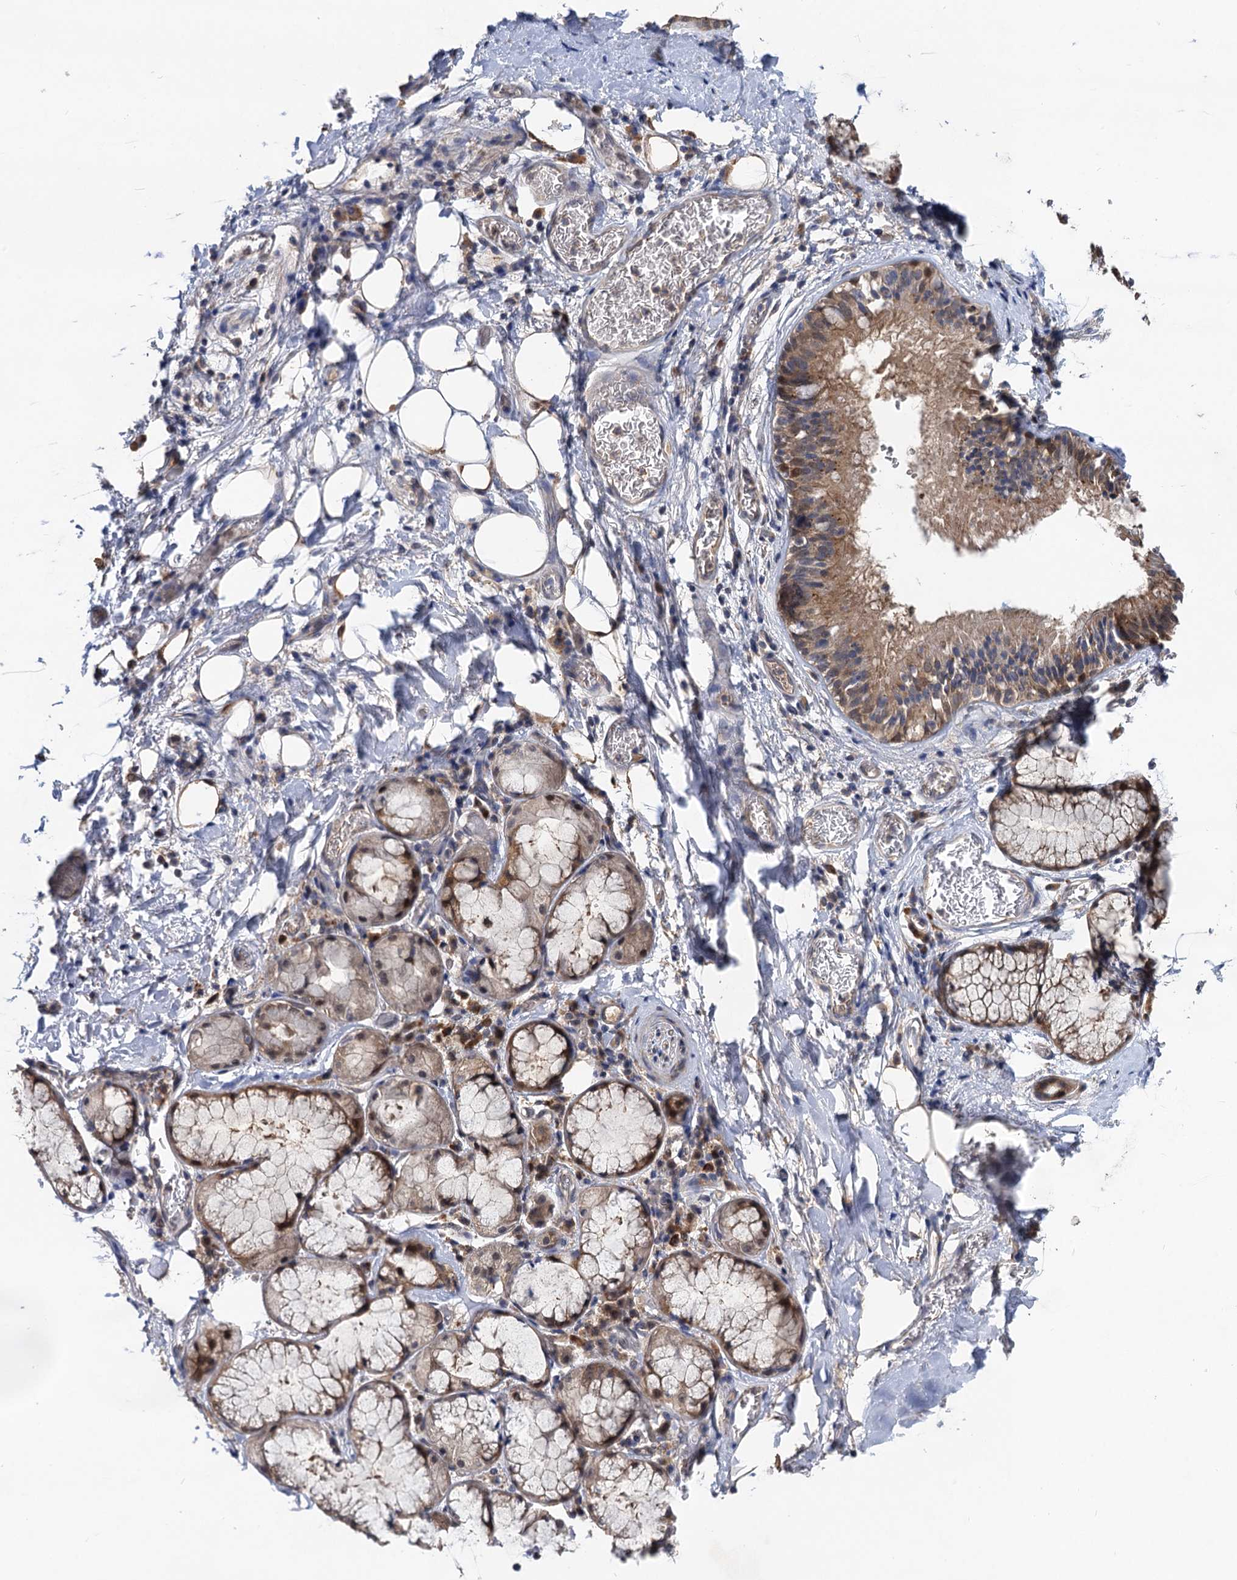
{"staining": {"intensity": "moderate", "quantity": "25%-75%", "location": "cytoplasmic/membranous"}, "tissue": "adipose tissue", "cell_type": "Adipocytes", "image_type": "normal", "snomed": [{"axis": "morphology", "description": "Normal tissue, NOS"}, {"axis": "topography", "description": "Lymph node"}, {"axis": "topography", "description": "Cartilage tissue"}, {"axis": "topography", "description": "Bronchus"}], "caption": "This micrograph displays immunohistochemistry staining of benign adipose tissue, with medium moderate cytoplasmic/membranous expression in approximately 25%-75% of adipocytes.", "gene": "TMEM39B", "patient": {"sex": "male", "age": 63}}